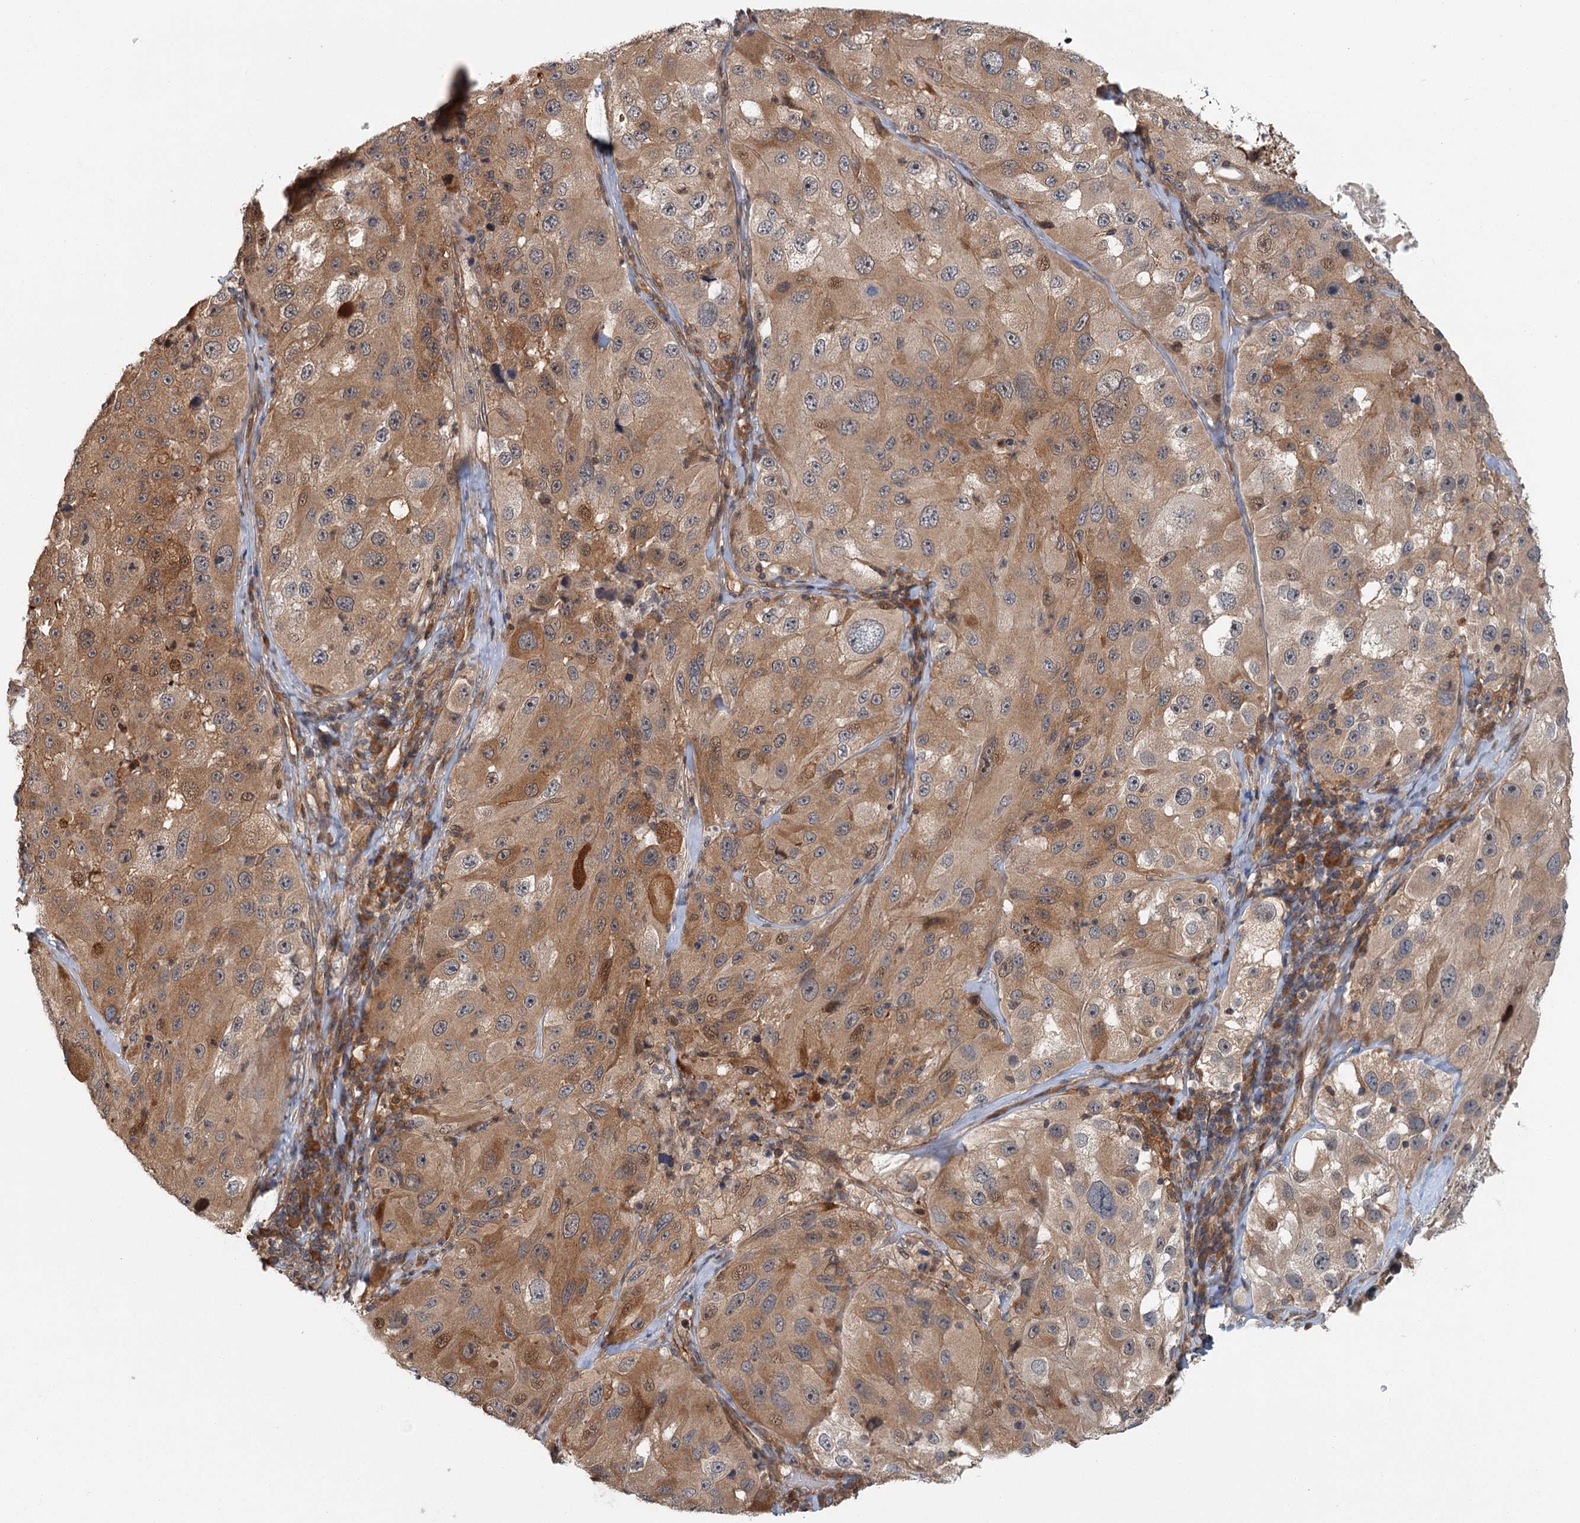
{"staining": {"intensity": "moderate", "quantity": ">75%", "location": "cytoplasmic/membranous"}, "tissue": "melanoma", "cell_type": "Tumor cells", "image_type": "cancer", "snomed": [{"axis": "morphology", "description": "Malignant melanoma, Metastatic site"}, {"axis": "topography", "description": "Lymph node"}], "caption": "Protein staining exhibits moderate cytoplasmic/membranous staining in about >75% of tumor cells in melanoma.", "gene": "ZNF527", "patient": {"sex": "male", "age": 62}}